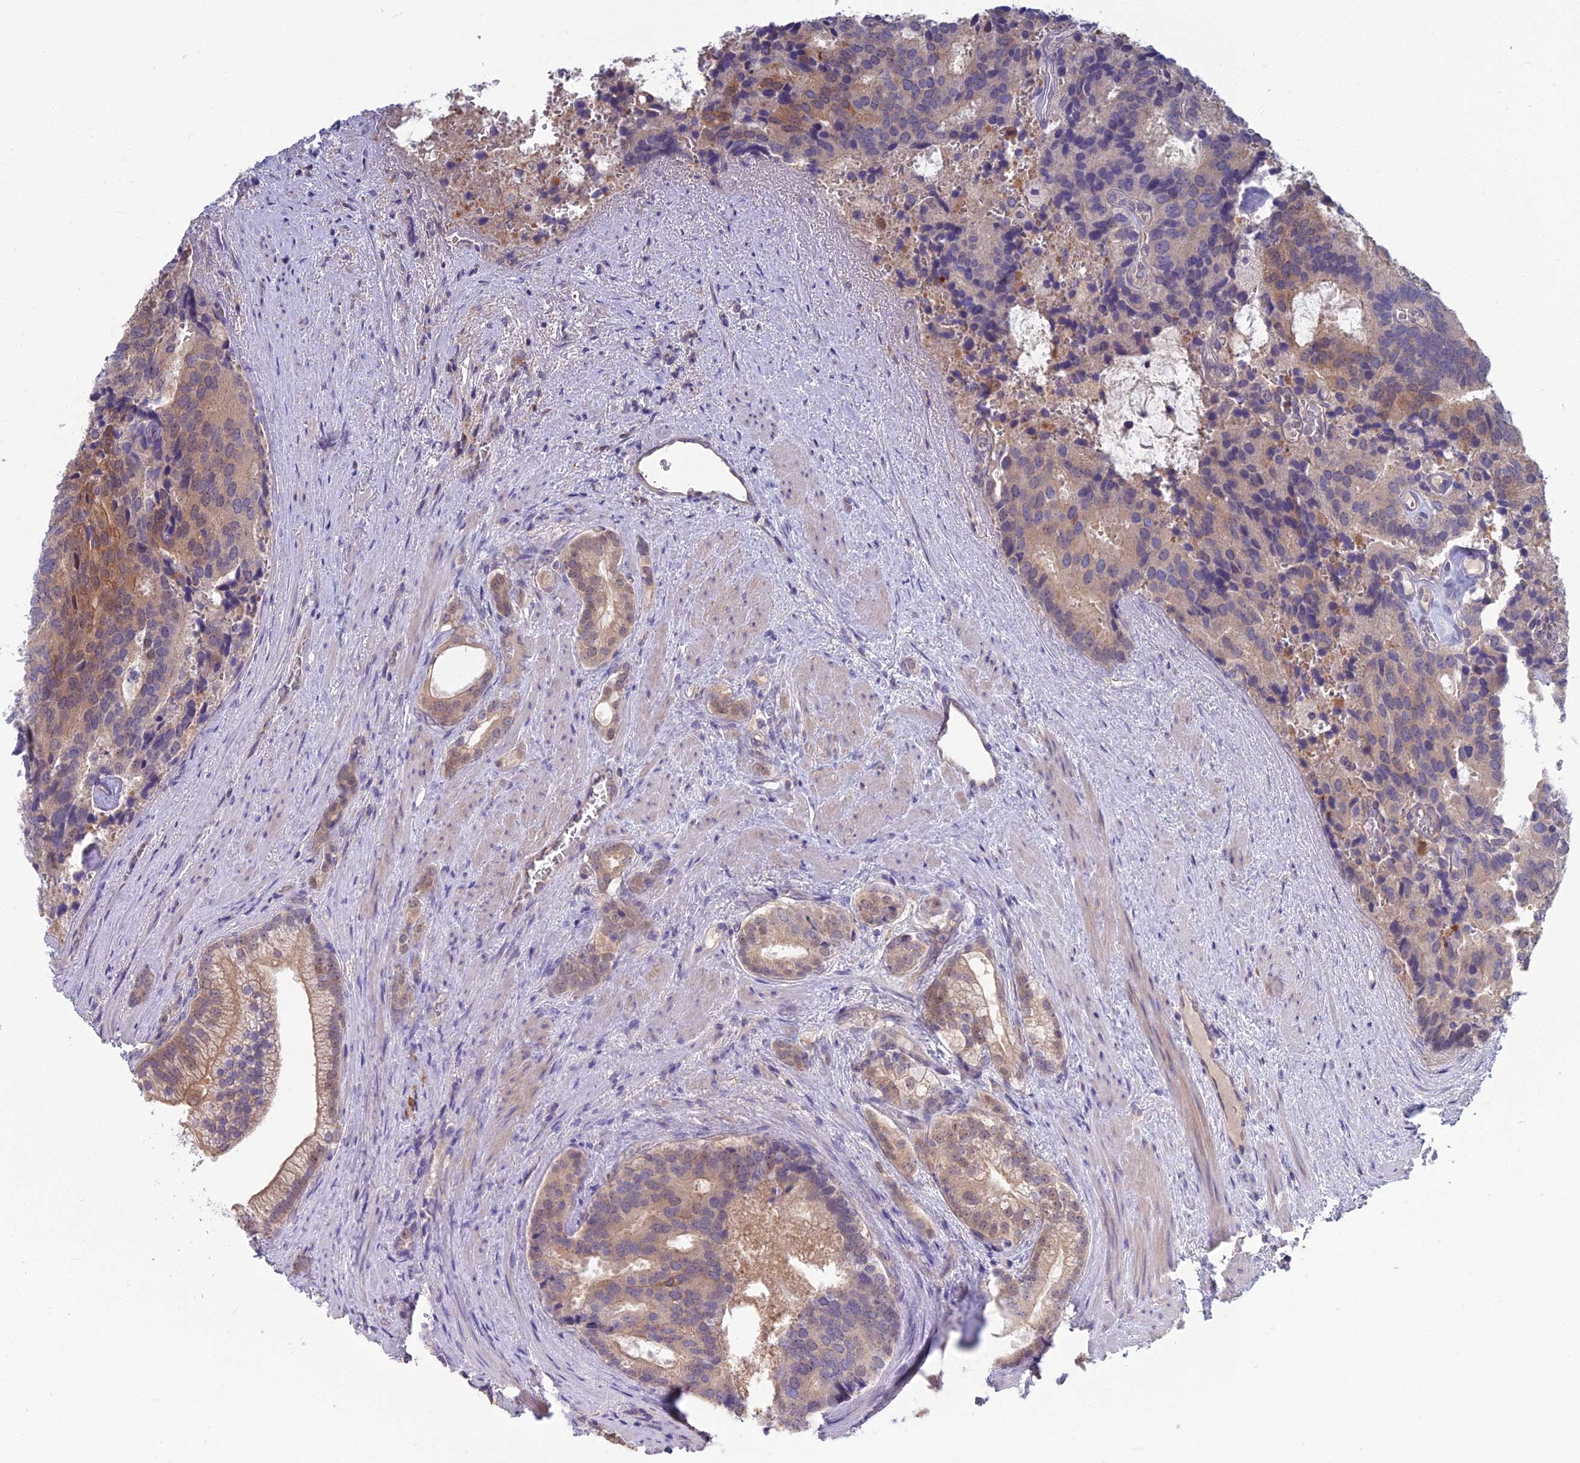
{"staining": {"intensity": "weak", "quantity": "25%-75%", "location": "cytoplasmic/membranous"}, "tissue": "prostate cancer", "cell_type": "Tumor cells", "image_type": "cancer", "snomed": [{"axis": "morphology", "description": "Adenocarcinoma, Low grade"}, {"axis": "topography", "description": "Prostate"}], "caption": "Protein expression analysis of human prostate cancer reveals weak cytoplasmic/membranous positivity in approximately 25%-75% of tumor cells. (DAB IHC with brightfield microscopy, high magnification).", "gene": "SNAP91", "patient": {"sex": "male", "age": 71}}